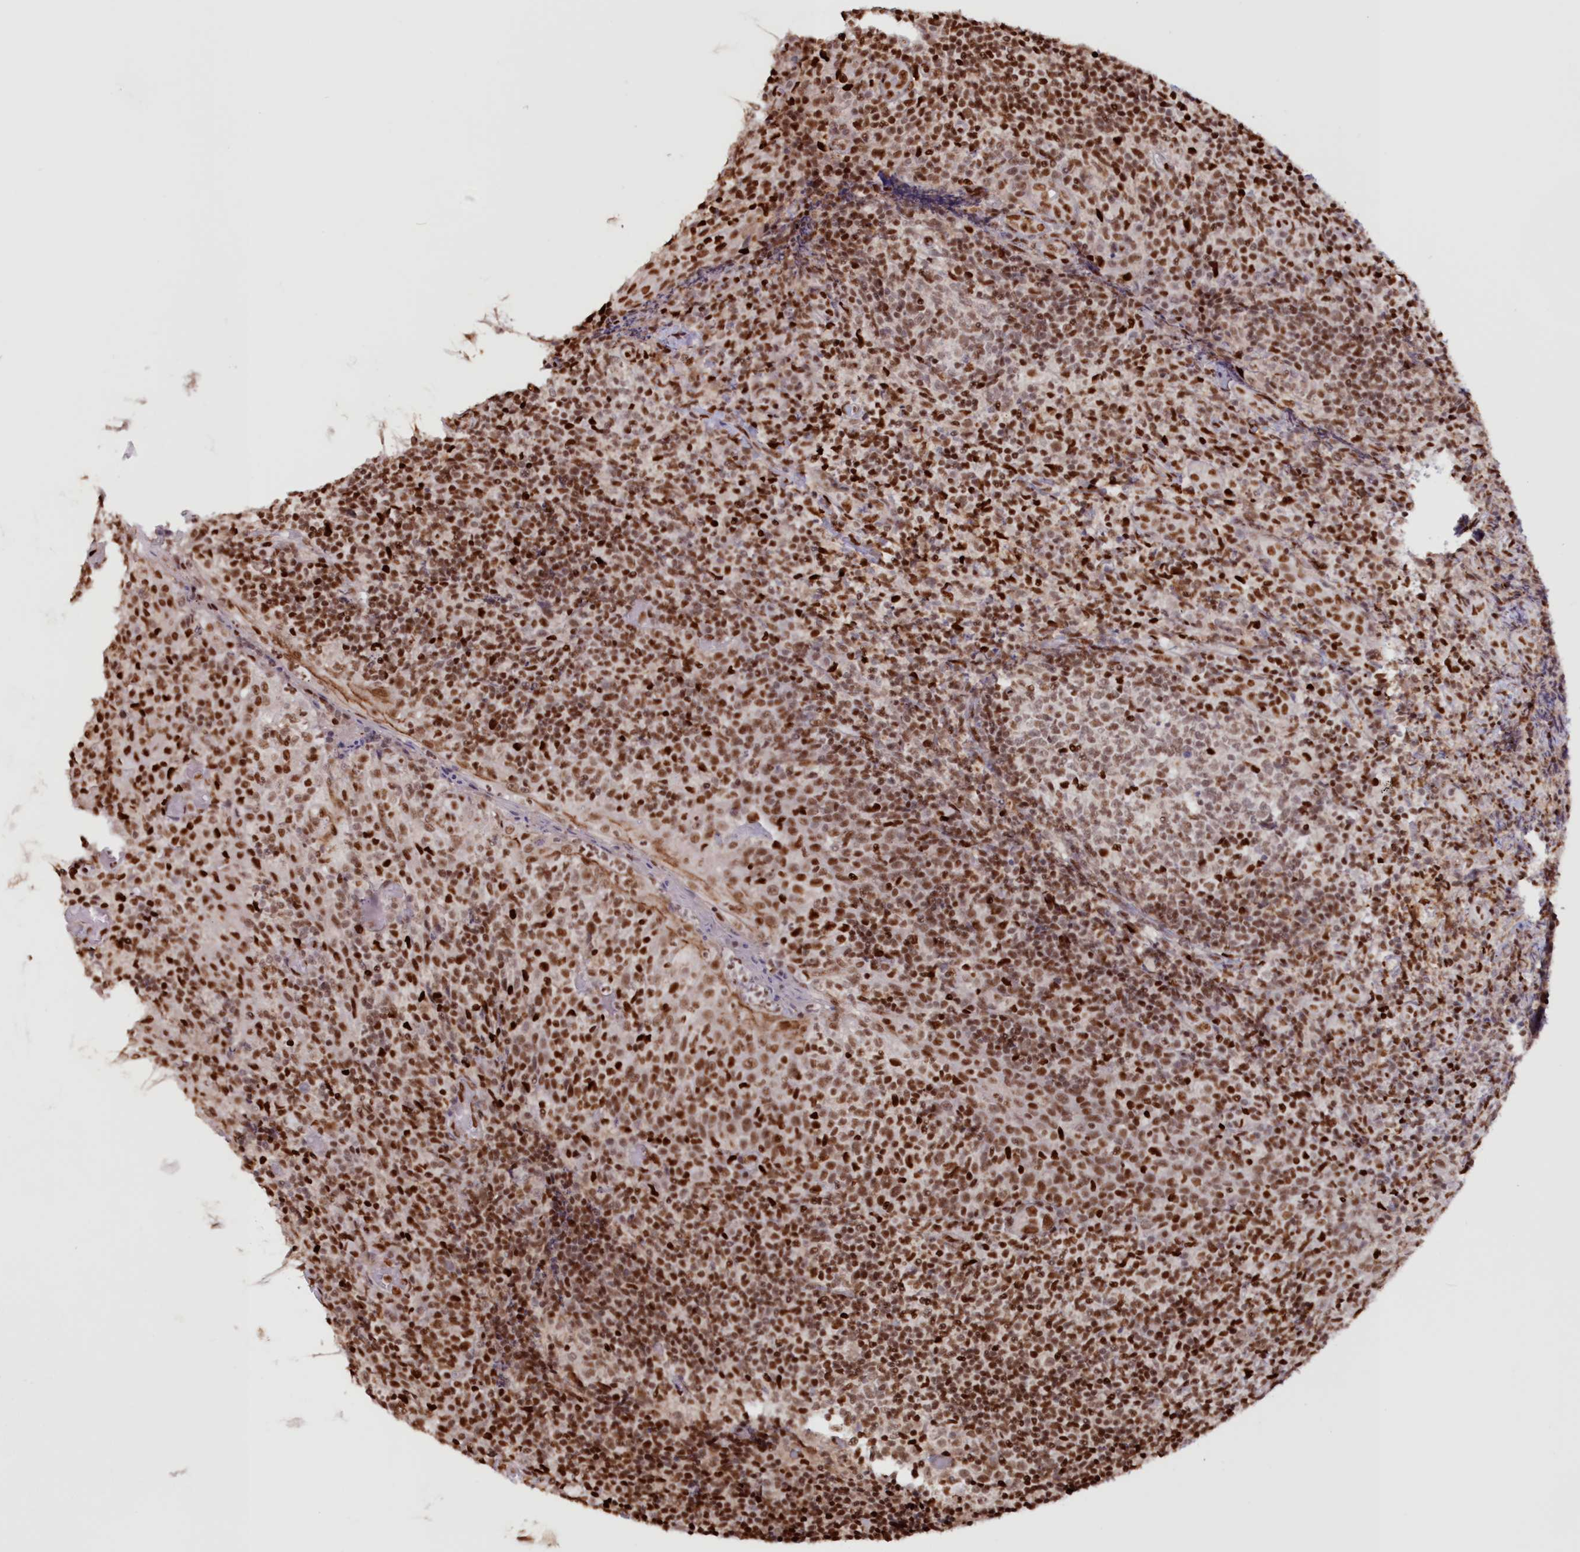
{"staining": {"intensity": "moderate", "quantity": ">75%", "location": "nuclear"}, "tissue": "tonsil", "cell_type": "Germinal center cells", "image_type": "normal", "snomed": [{"axis": "morphology", "description": "Normal tissue, NOS"}, {"axis": "topography", "description": "Tonsil"}], "caption": "Germinal center cells demonstrate medium levels of moderate nuclear positivity in approximately >75% of cells in benign tonsil.", "gene": "POLR2B", "patient": {"sex": "female", "age": 19}}